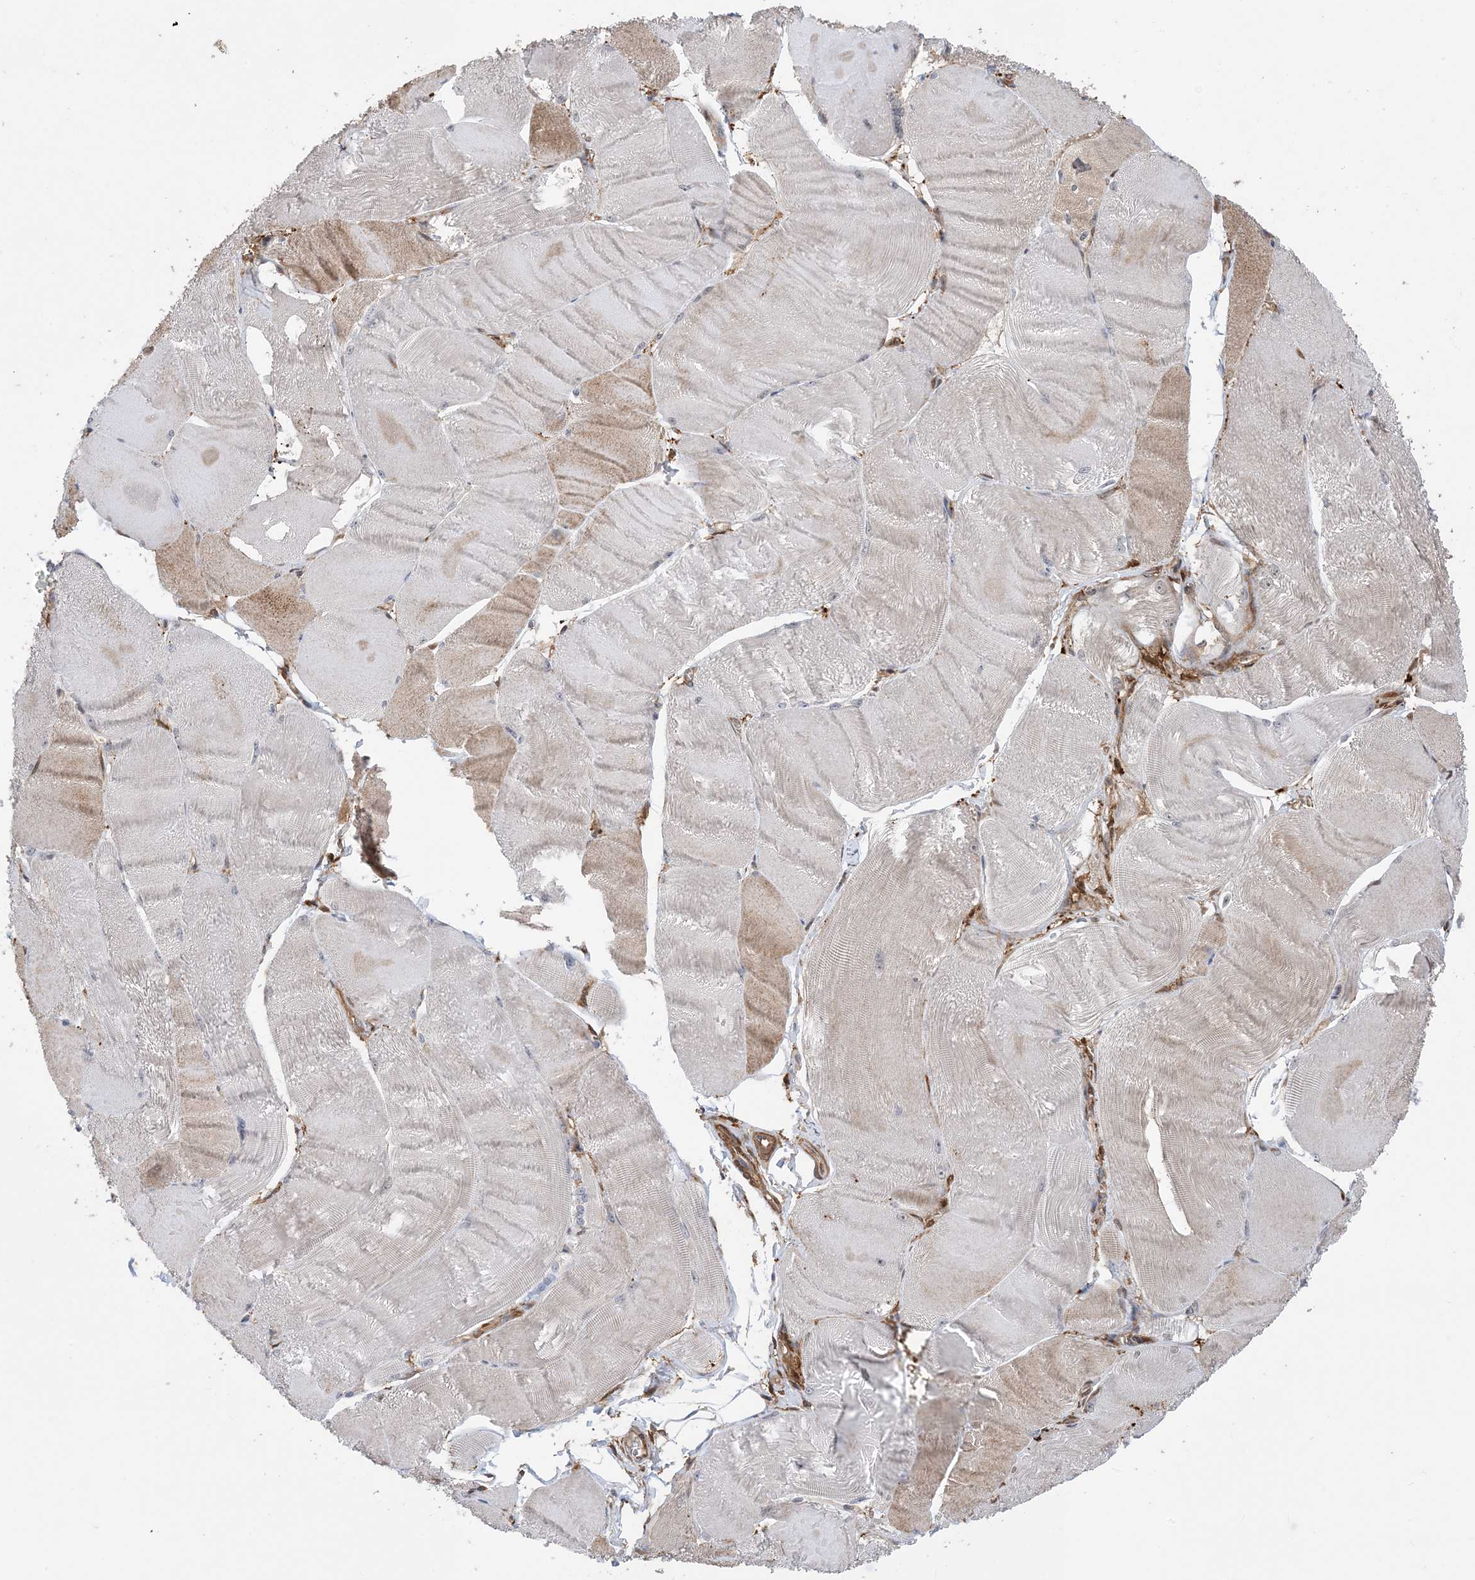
{"staining": {"intensity": "moderate", "quantity": "25%-75%", "location": "cytoplasmic/membranous"}, "tissue": "skeletal muscle", "cell_type": "Myocytes", "image_type": "normal", "snomed": [{"axis": "morphology", "description": "Normal tissue, NOS"}, {"axis": "morphology", "description": "Basal cell carcinoma"}, {"axis": "topography", "description": "Skeletal muscle"}], "caption": "Immunohistochemistry (IHC) histopathology image of unremarkable skeletal muscle: human skeletal muscle stained using immunohistochemistry (IHC) shows medium levels of moderate protein expression localized specifically in the cytoplasmic/membranous of myocytes, appearing as a cytoplasmic/membranous brown color.", "gene": "HS1BP3", "patient": {"sex": "female", "age": 64}}